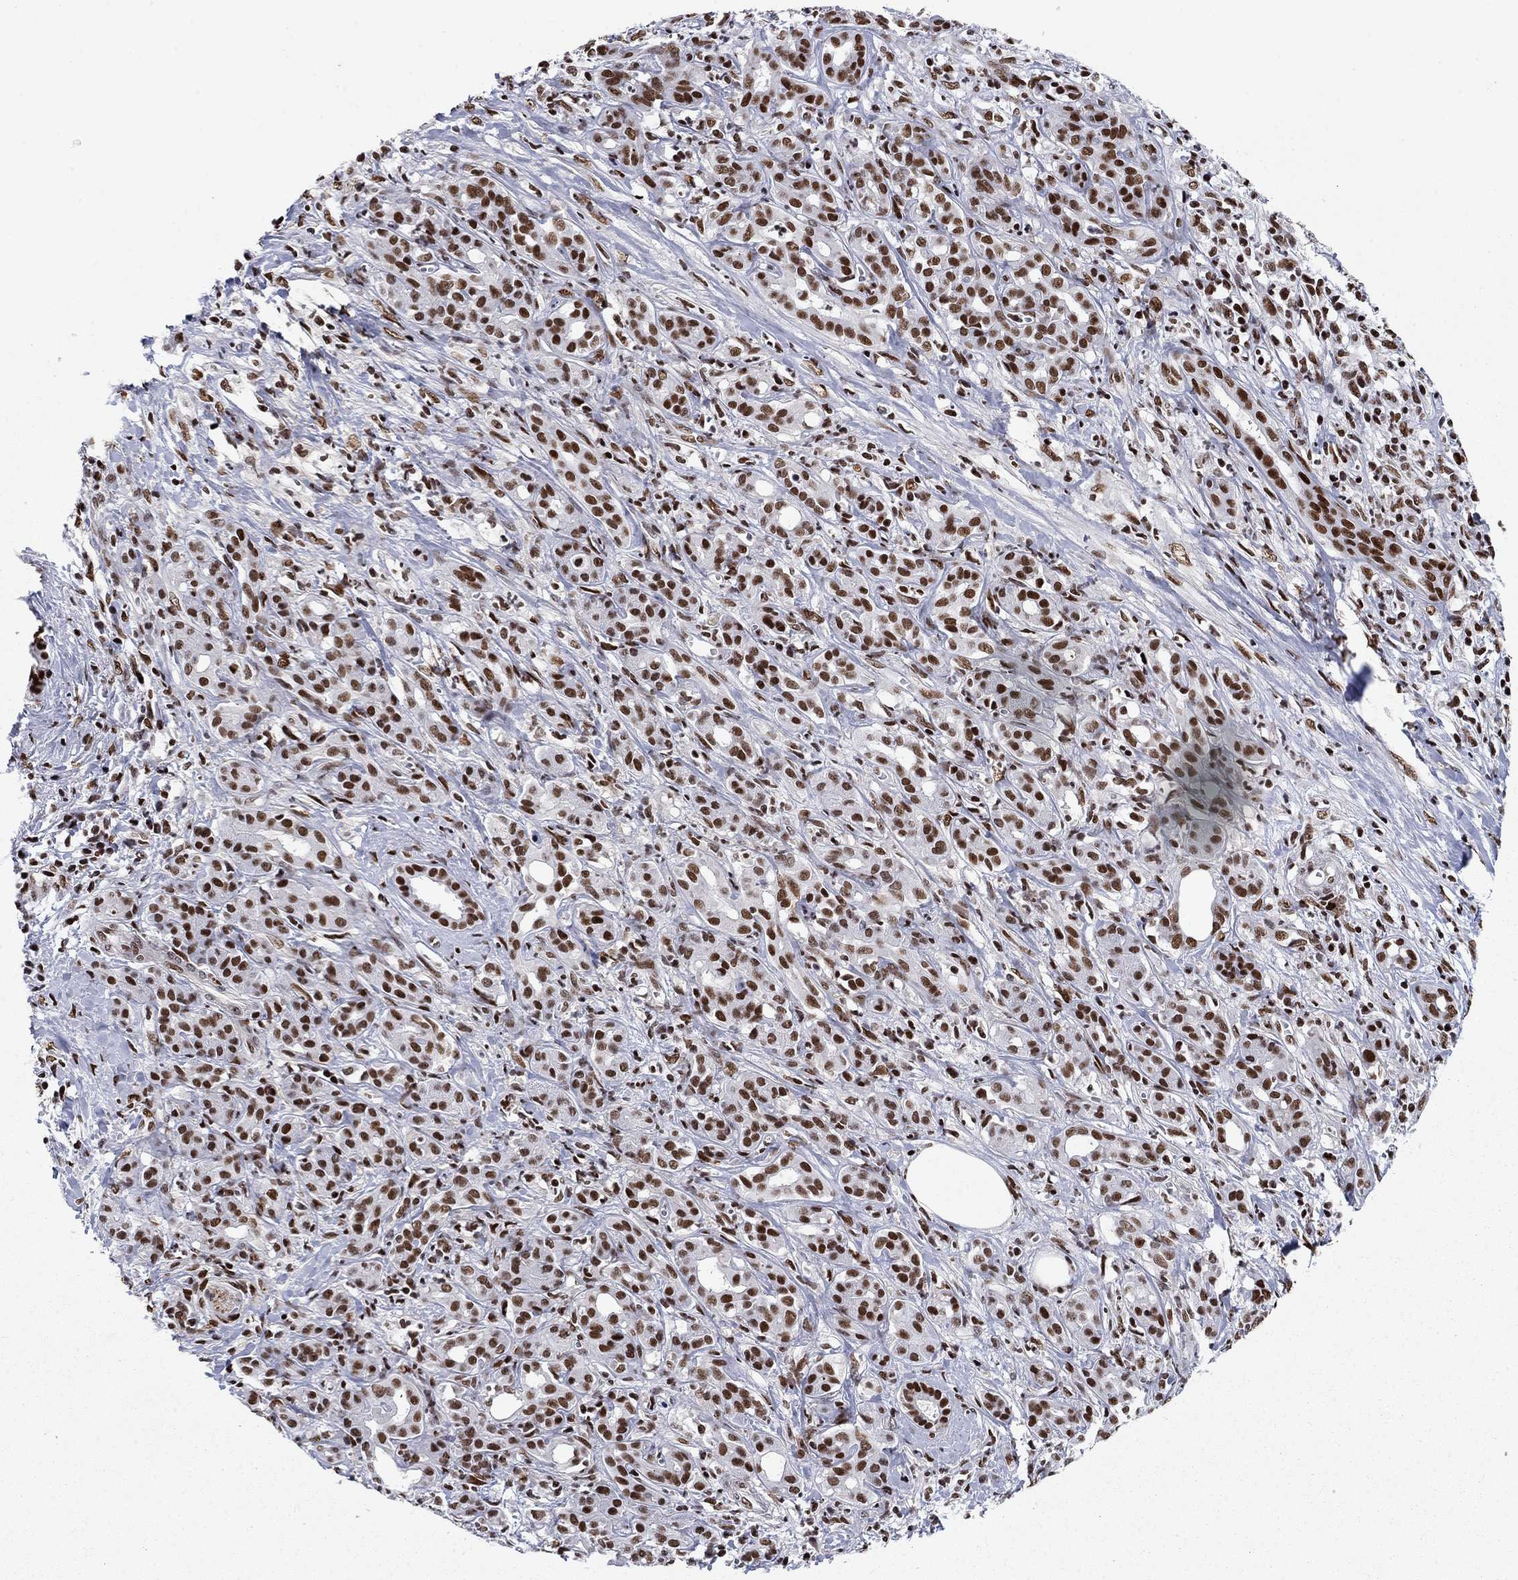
{"staining": {"intensity": "strong", "quantity": ">75%", "location": "nuclear"}, "tissue": "pancreatic cancer", "cell_type": "Tumor cells", "image_type": "cancer", "snomed": [{"axis": "morphology", "description": "Adenocarcinoma, NOS"}, {"axis": "topography", "description": "Pancreas"}], "caption": "Pancreatic cancer (adenocarcinoma) was stained to show a protein in brown. There is high levels of strong nuclear staining in about >75% of tumor cells.", "gene": "RPRD1B", "patient": {"sex": "male", "age": 61}}